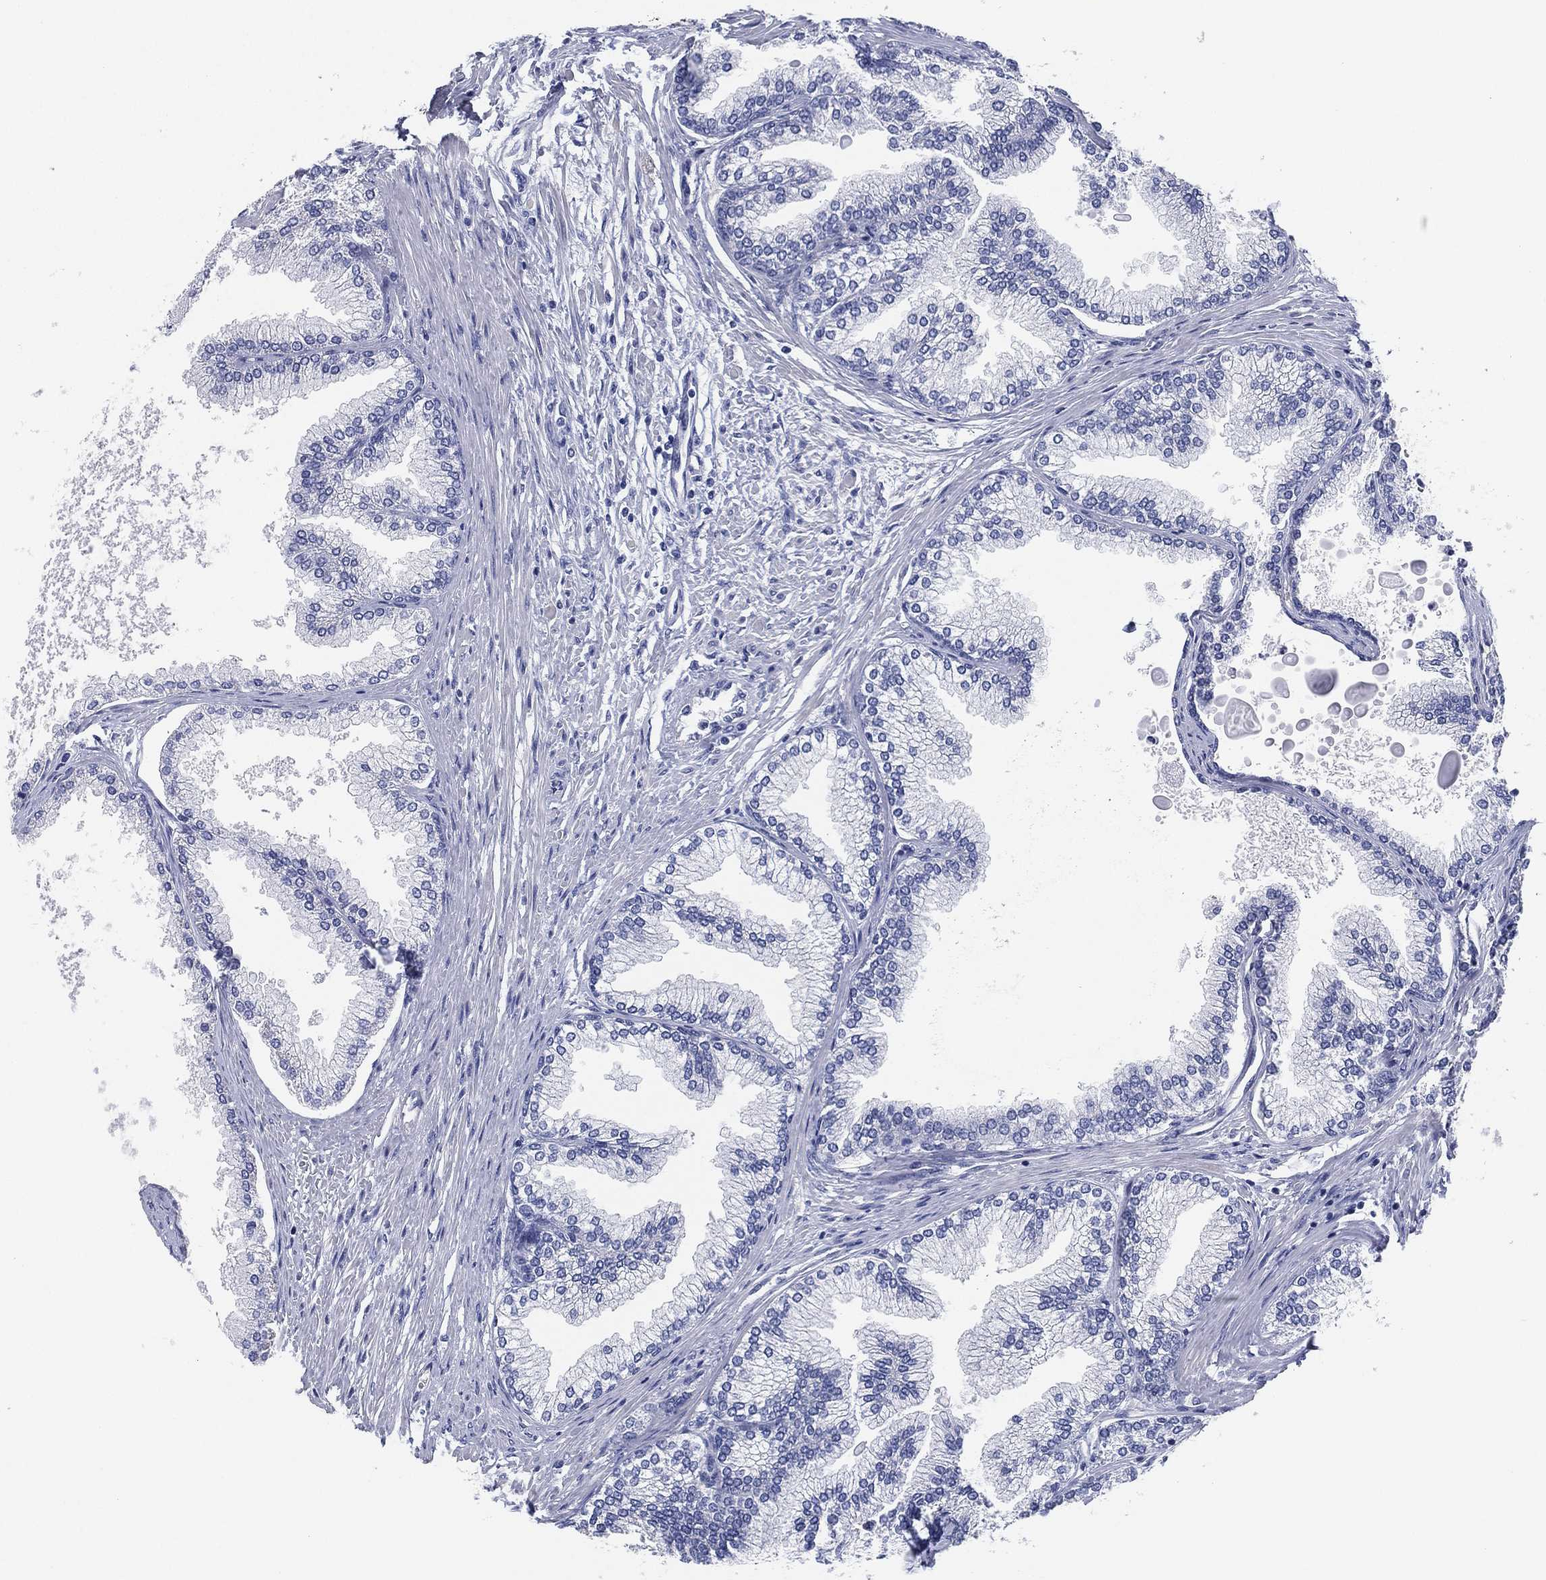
{"staining": {"intensity": "negative", "quantity": "none", "location": "none"}, "tissue": "prostate", "cell_type": "Glandular cells", "image_type": "normal", "snomed": [{"axis": "morphology", "description": "Normal tissue, NOS"}, {"axis": "topography", "description": "Prostate"}], "caption": "IHC photomicrograph of unremarkable human prostate stained for a protein (brown), which exhibits no expression in glandular cells. (DAB immunohistochemistry (IHC) with hematoxylin counter stain).", "gene": "CCDC70", "patient": {"sex": "male", "age": 72}}